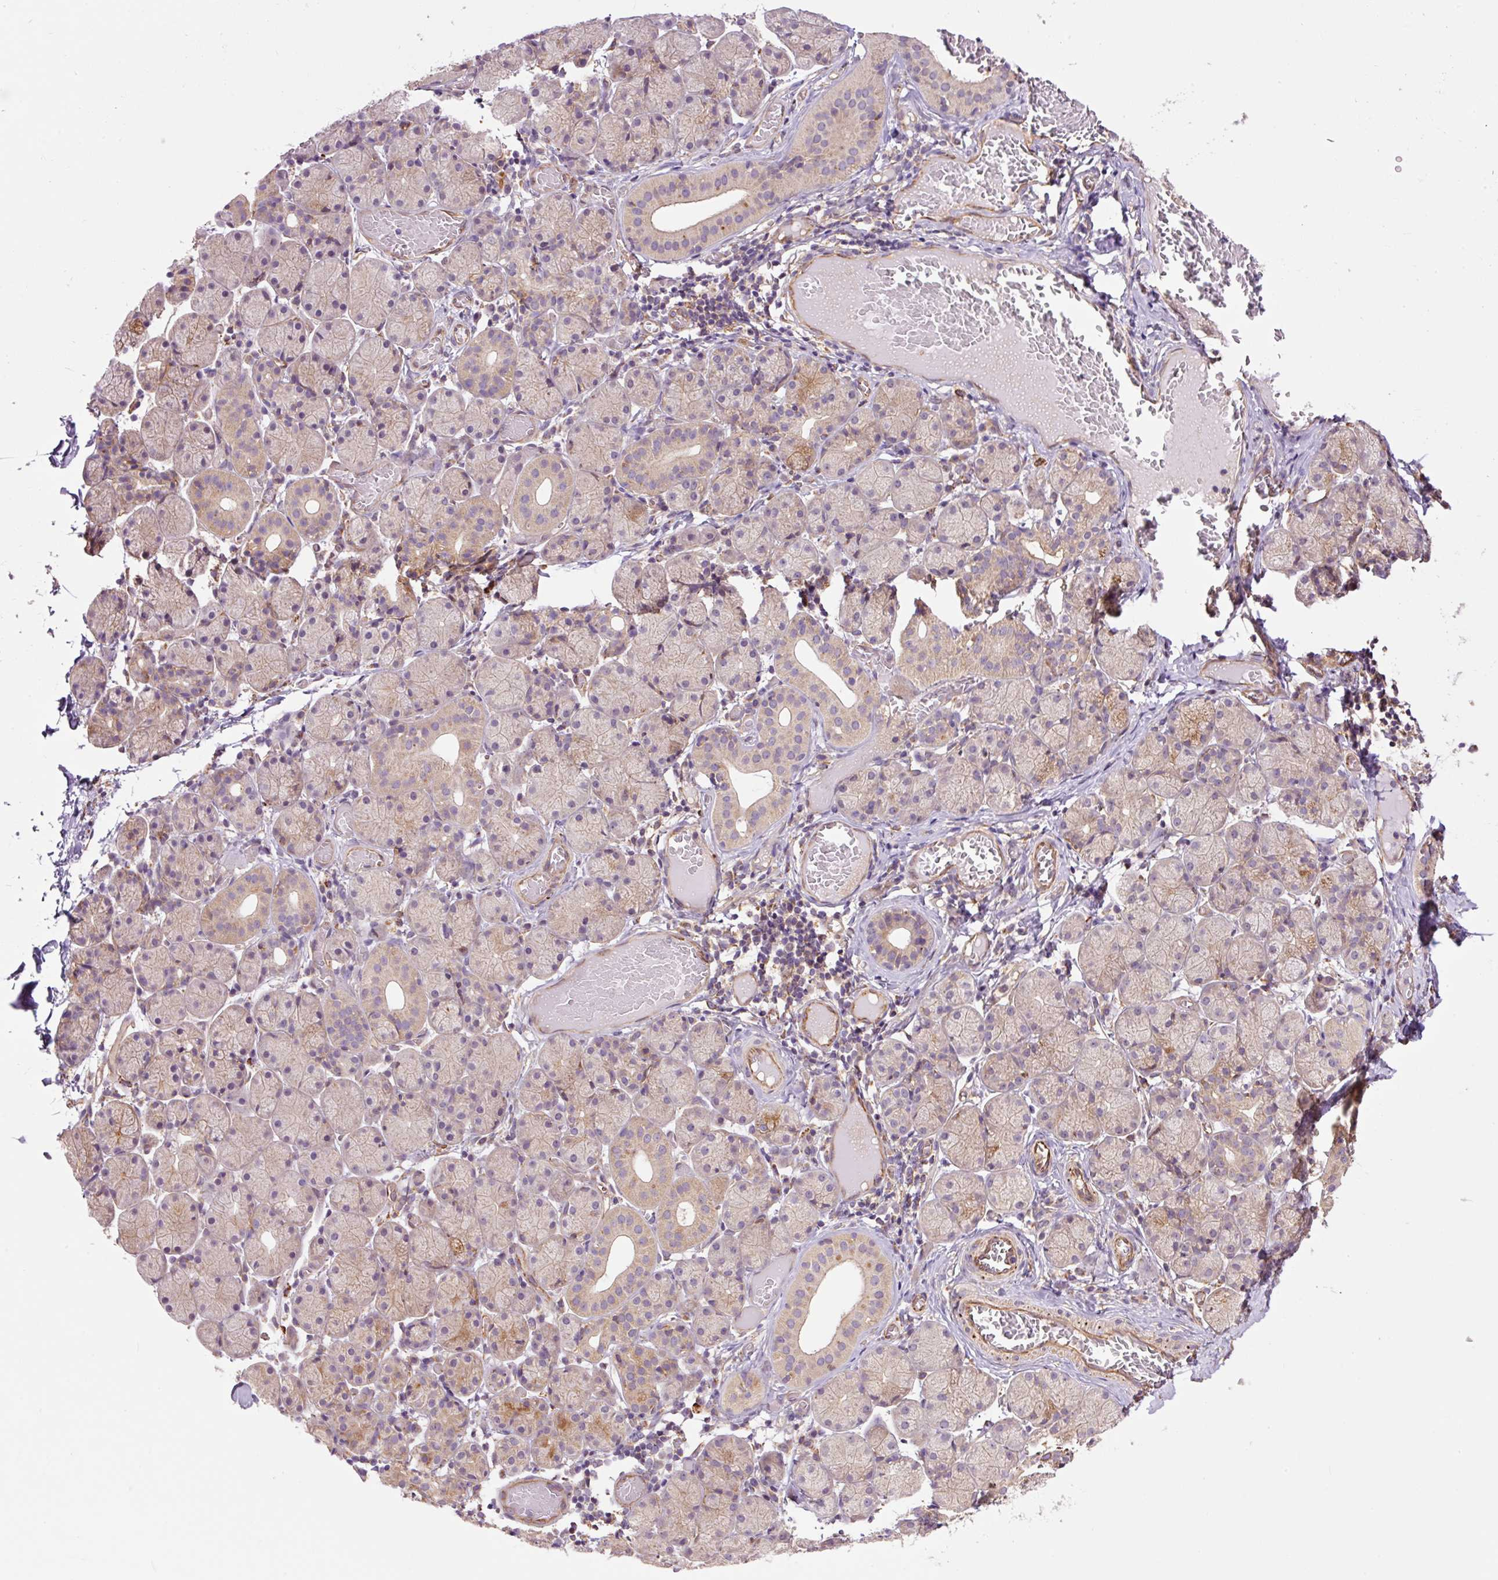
{"staining": {"intensity": "moderate", "quantity": "25%-75%", "location": "cytoplasmic/membranous"}, "tissue": "salivary gland", "cell_type": "Glandular cells", "image_type": "normal", "snomed": [{"axis": "morphology", "description": "Normal tissue, NOS"}, {"axis": "topography", "description": "Salivary gland"}], "caption": "The image demonstrates staining of benign salivary gland, revealing moderate cytoplasmic/membranous protein expression (brown color) within glandular cells. (Brightfield microscopy of DAB IHC at high magnification).", "gene": "PCK2", "patient": {"sex": "female", "age": 24}}